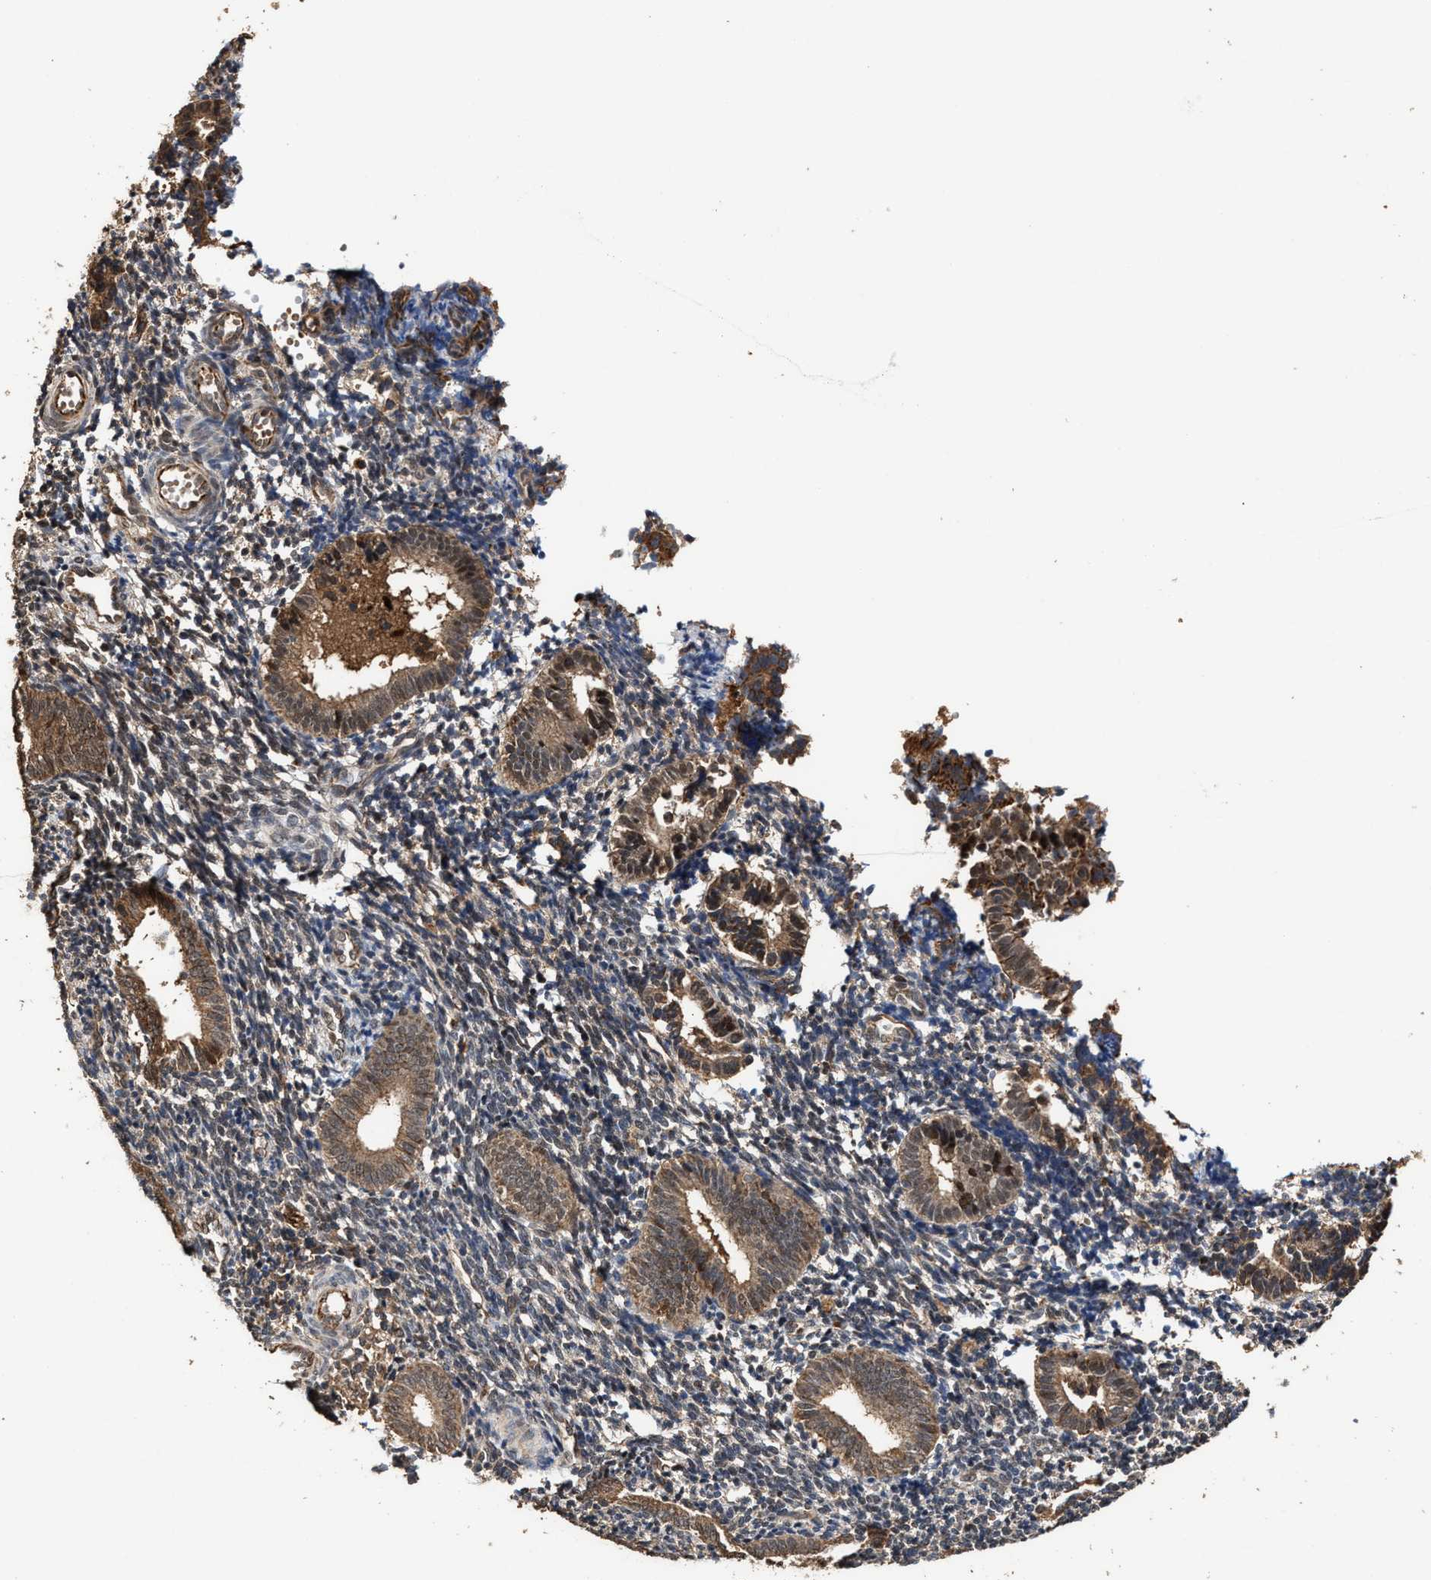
{"staining": {"intensity": "weak", "quantity": ">75%", "location": "cytoplasmic/membranous"}, "tissue": "endometrium", "cell_type": "Cells in endometrial stroma", "image_type": "normal", "snomed": [{"axis": "morphology", "description": "Normal tissue, NOS"}, {"axis": "topography", "description": "Uterus"}, {"axis": "topography", "description": "Endometrium"}], "caption": "Immunohistochemical staining of normal human endometrium reveals low levels of weak cytoplasmic/membranous staining in approximately >75% of cells in endometrial stroma. (brown staining indicates protein expression, while blue staining denotes nuclei).", "gene": "ZNHIT6", "patient": {"sex": "female", "age": 33}}